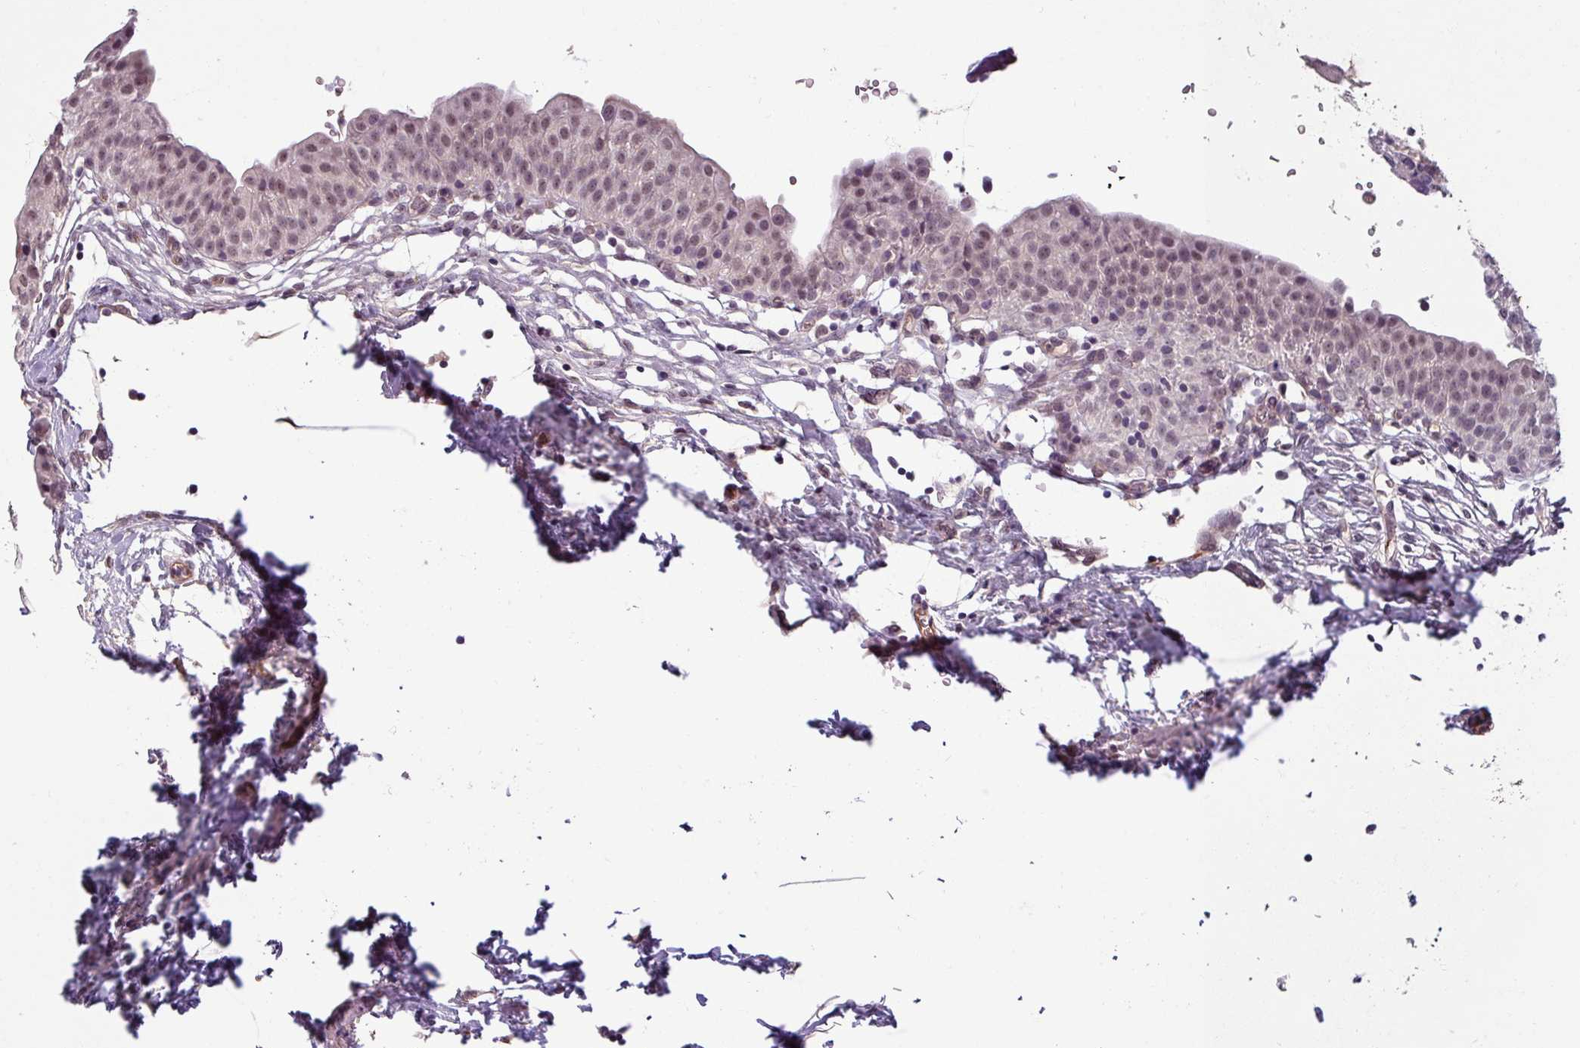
{"staining": {"intensity": "moderate", "quantity": ">75%", "location": "nuclear"}, "tissue": "urinary bladder", "cell_type": "Urothelial cells", "image_type": "normal", "snomed": [{"axis": "morphology", "description": "Normal tissue, NOS"}, {"axis": "topography", "description": "Urinary bladder"}, {"axis": "topography", "description": "Peripheral nerve tissue"}], "caption": "Urinary bladder stained with DAB immunohistochemistry (IHC) displays medium levels of moderate nuclear staining in about >75% of urothelial cells.", "gene": "UVSSA", "patient": {"sex": "male", "age": 55}}